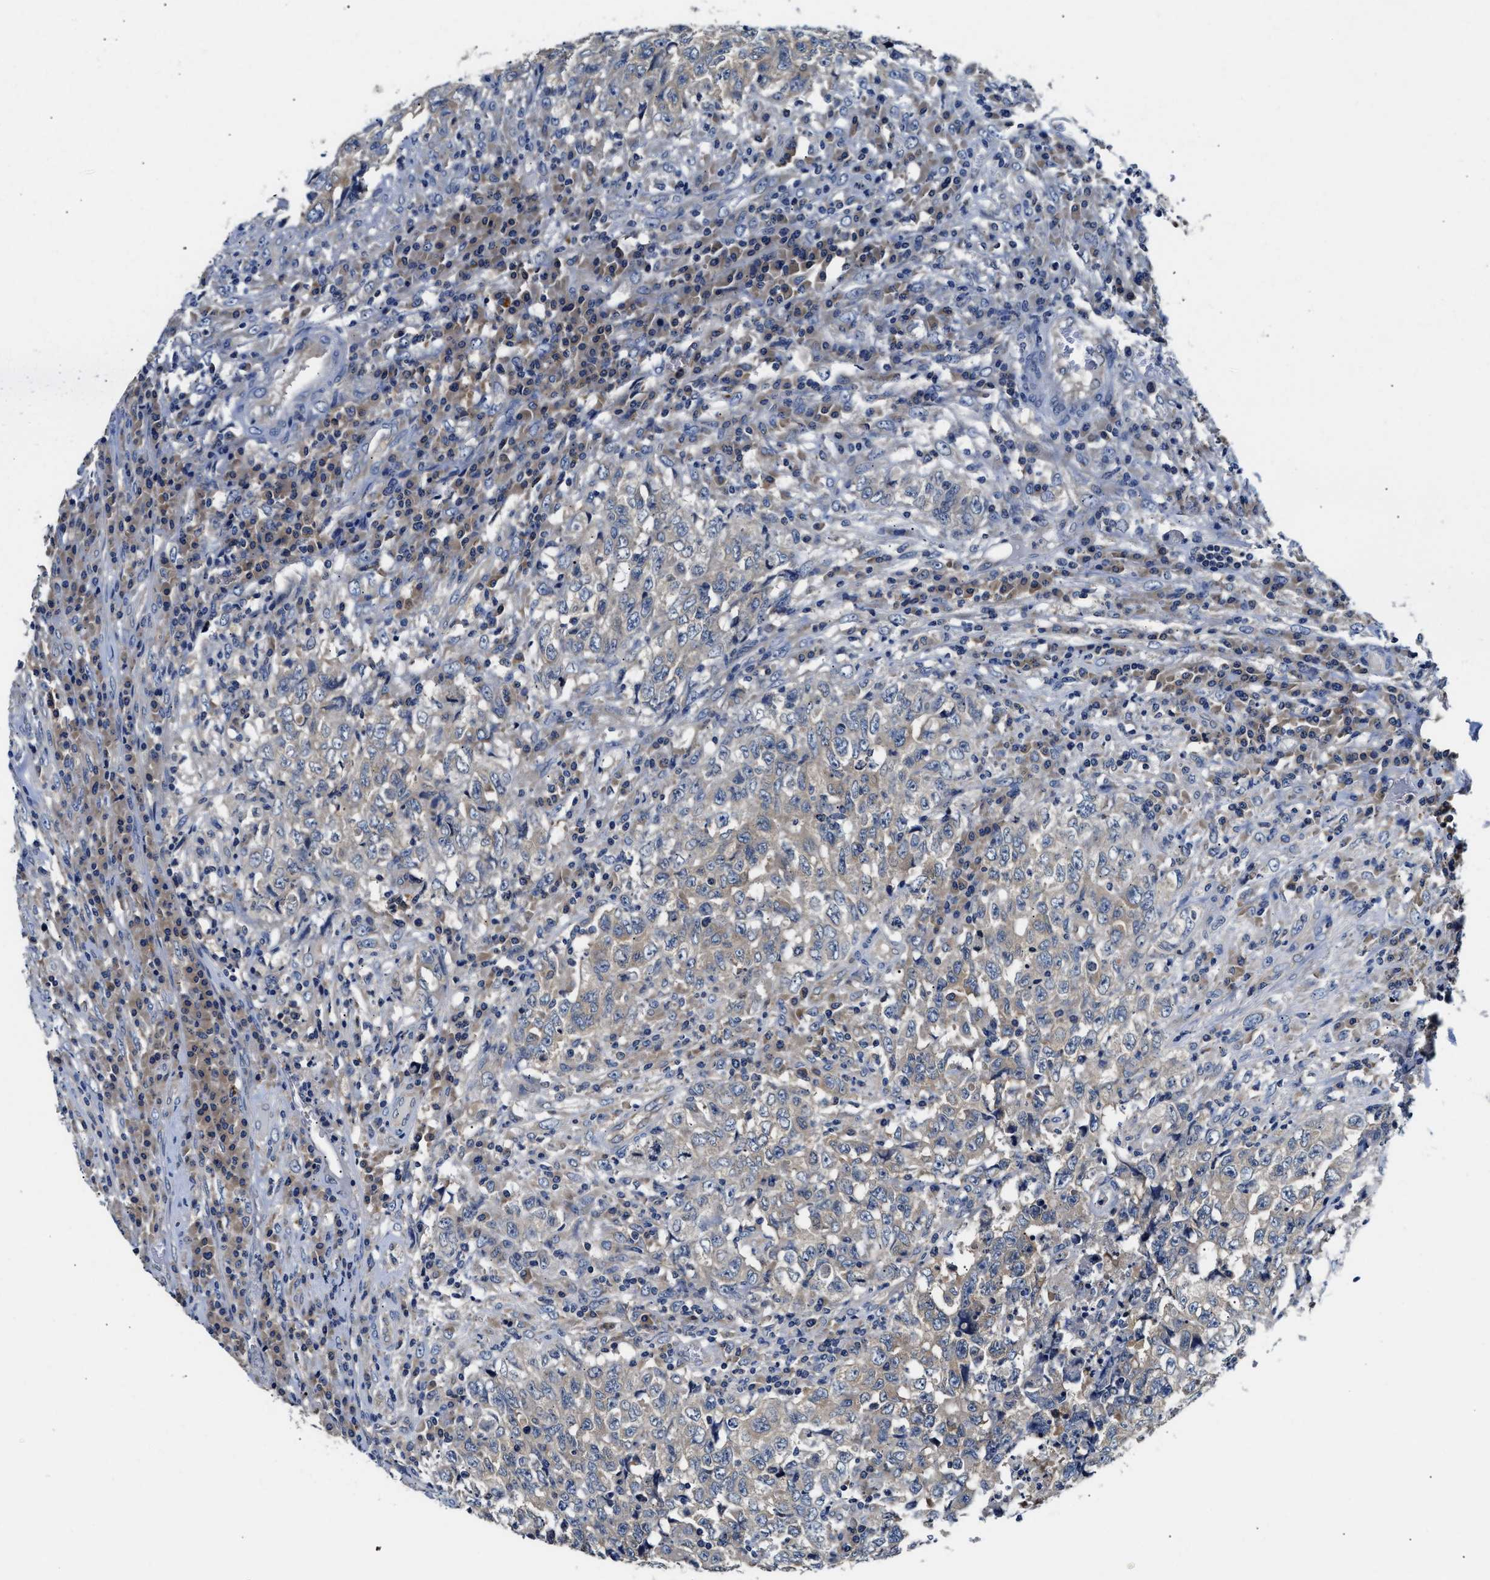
{"staining": {"intensity": "weak", "quantity": "<25%", "location": "cytoplasmic/membranous"}, "tissue": "testis cancer", "cell_type": "Tumor cells", "image_type": "cancer", "snomed": [{"axis": "morphology", "description": "Necrosis, NOS"}, {"axis": "morphology", "description": "Carcinoma, Embryonal, NOS"}, {"axis": "topography", "description": "Testis"}], "caption": "This histopathology image is of testis embryonal carcinoma stained with IHC to label a protein in brown with the nuclei are counter-stained blue. There is no positivity in tumor cells.", "gene": "FAM185A", "patient": {"sex": "male", "age": 19}}